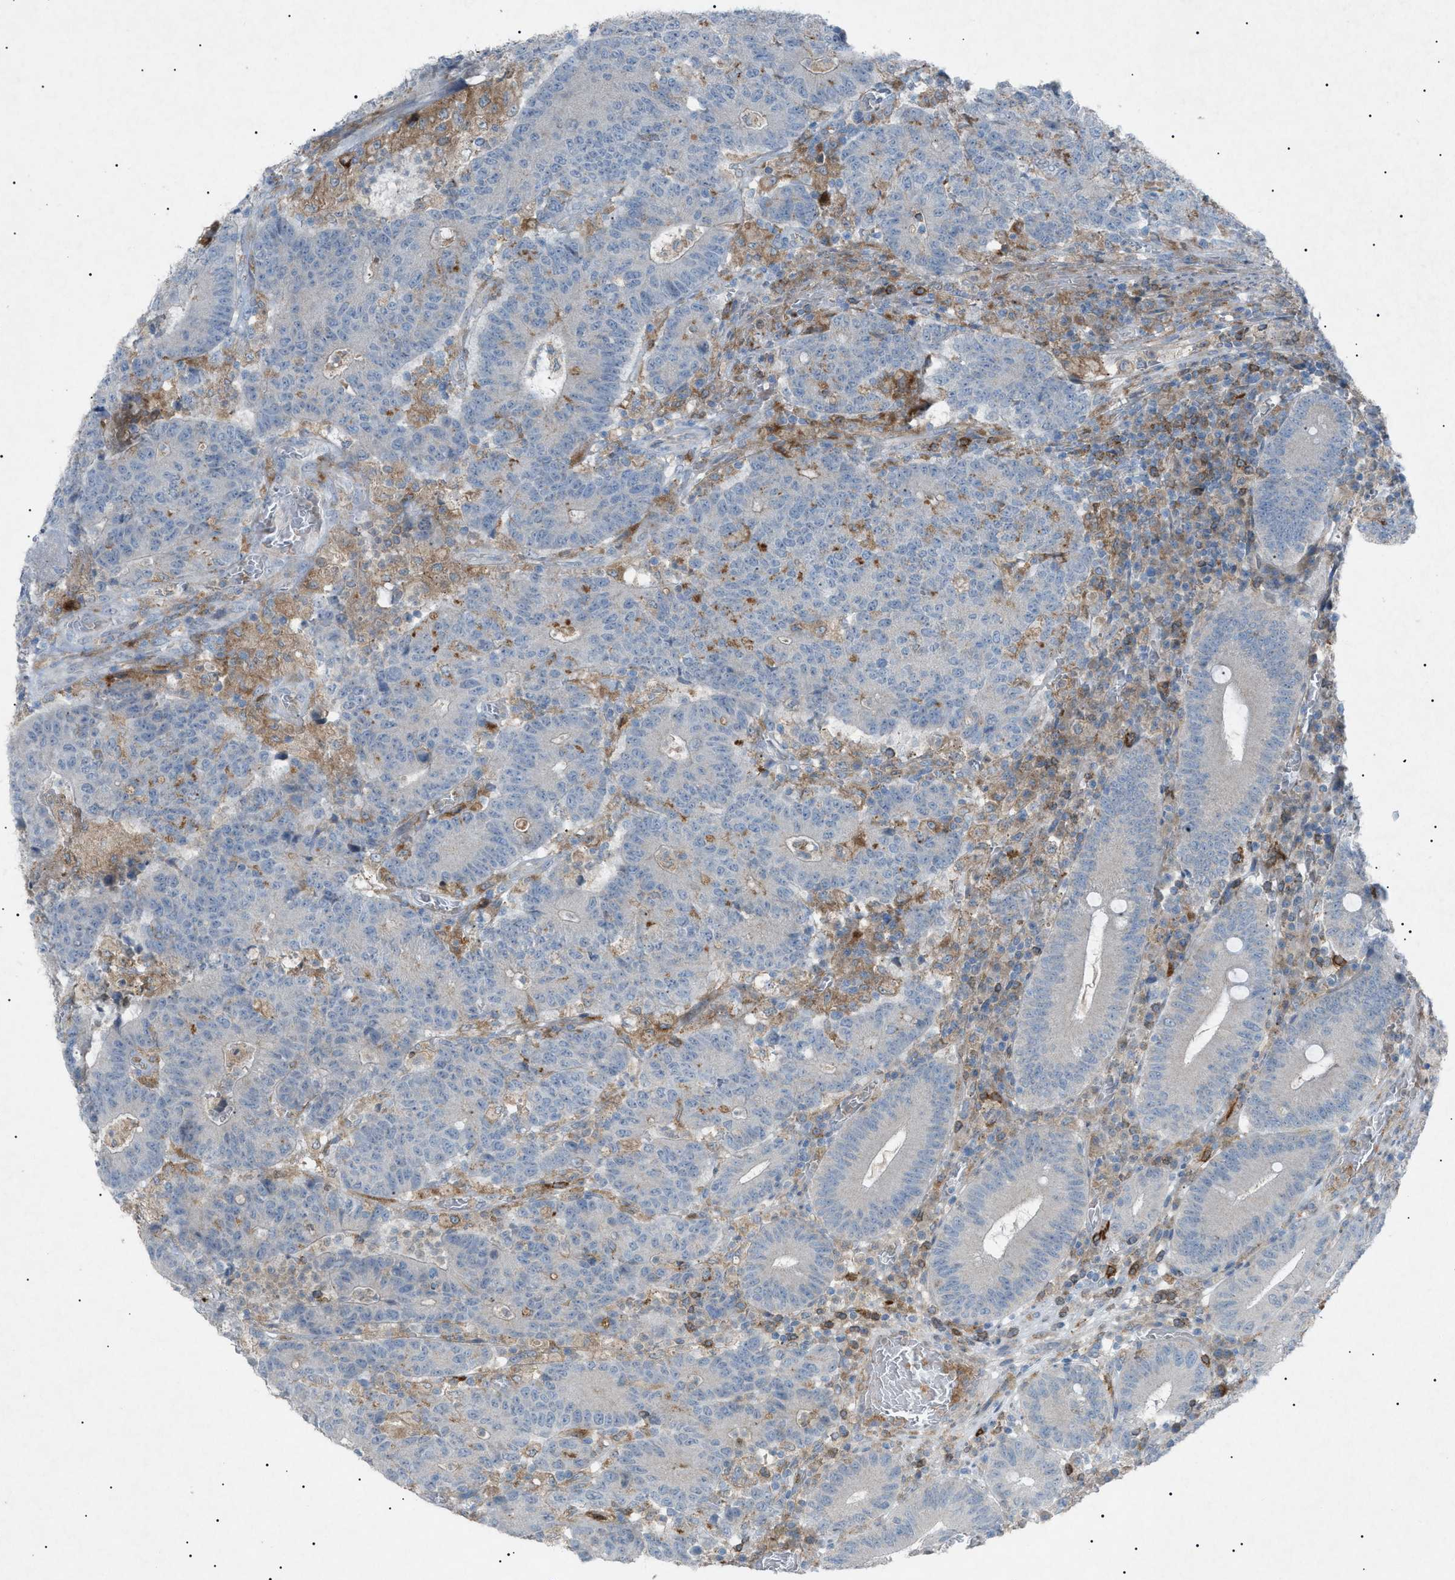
{"staining": {"intensity": "negative", "quantity": "none", "location": "none"}, "tissue": "colorectal cancer", "cell_type": "Tumor cells", "image_type": "cancer", "snomed": [{"axis": "morphology", "description": "Normal tissue, NOS"}, {"axis": "morphology", "description": "Adenocarcinoma, NOS"}, {"axis": "topography", "description": "Colon"}], "caption": "This is an immunohistochemistry (IHC) photomicrograph of human colorectal adenocarcinoma. There is no expression in tumor cells.", "gene": "BTK", "patient": {"sex": "female", "age": 75}}